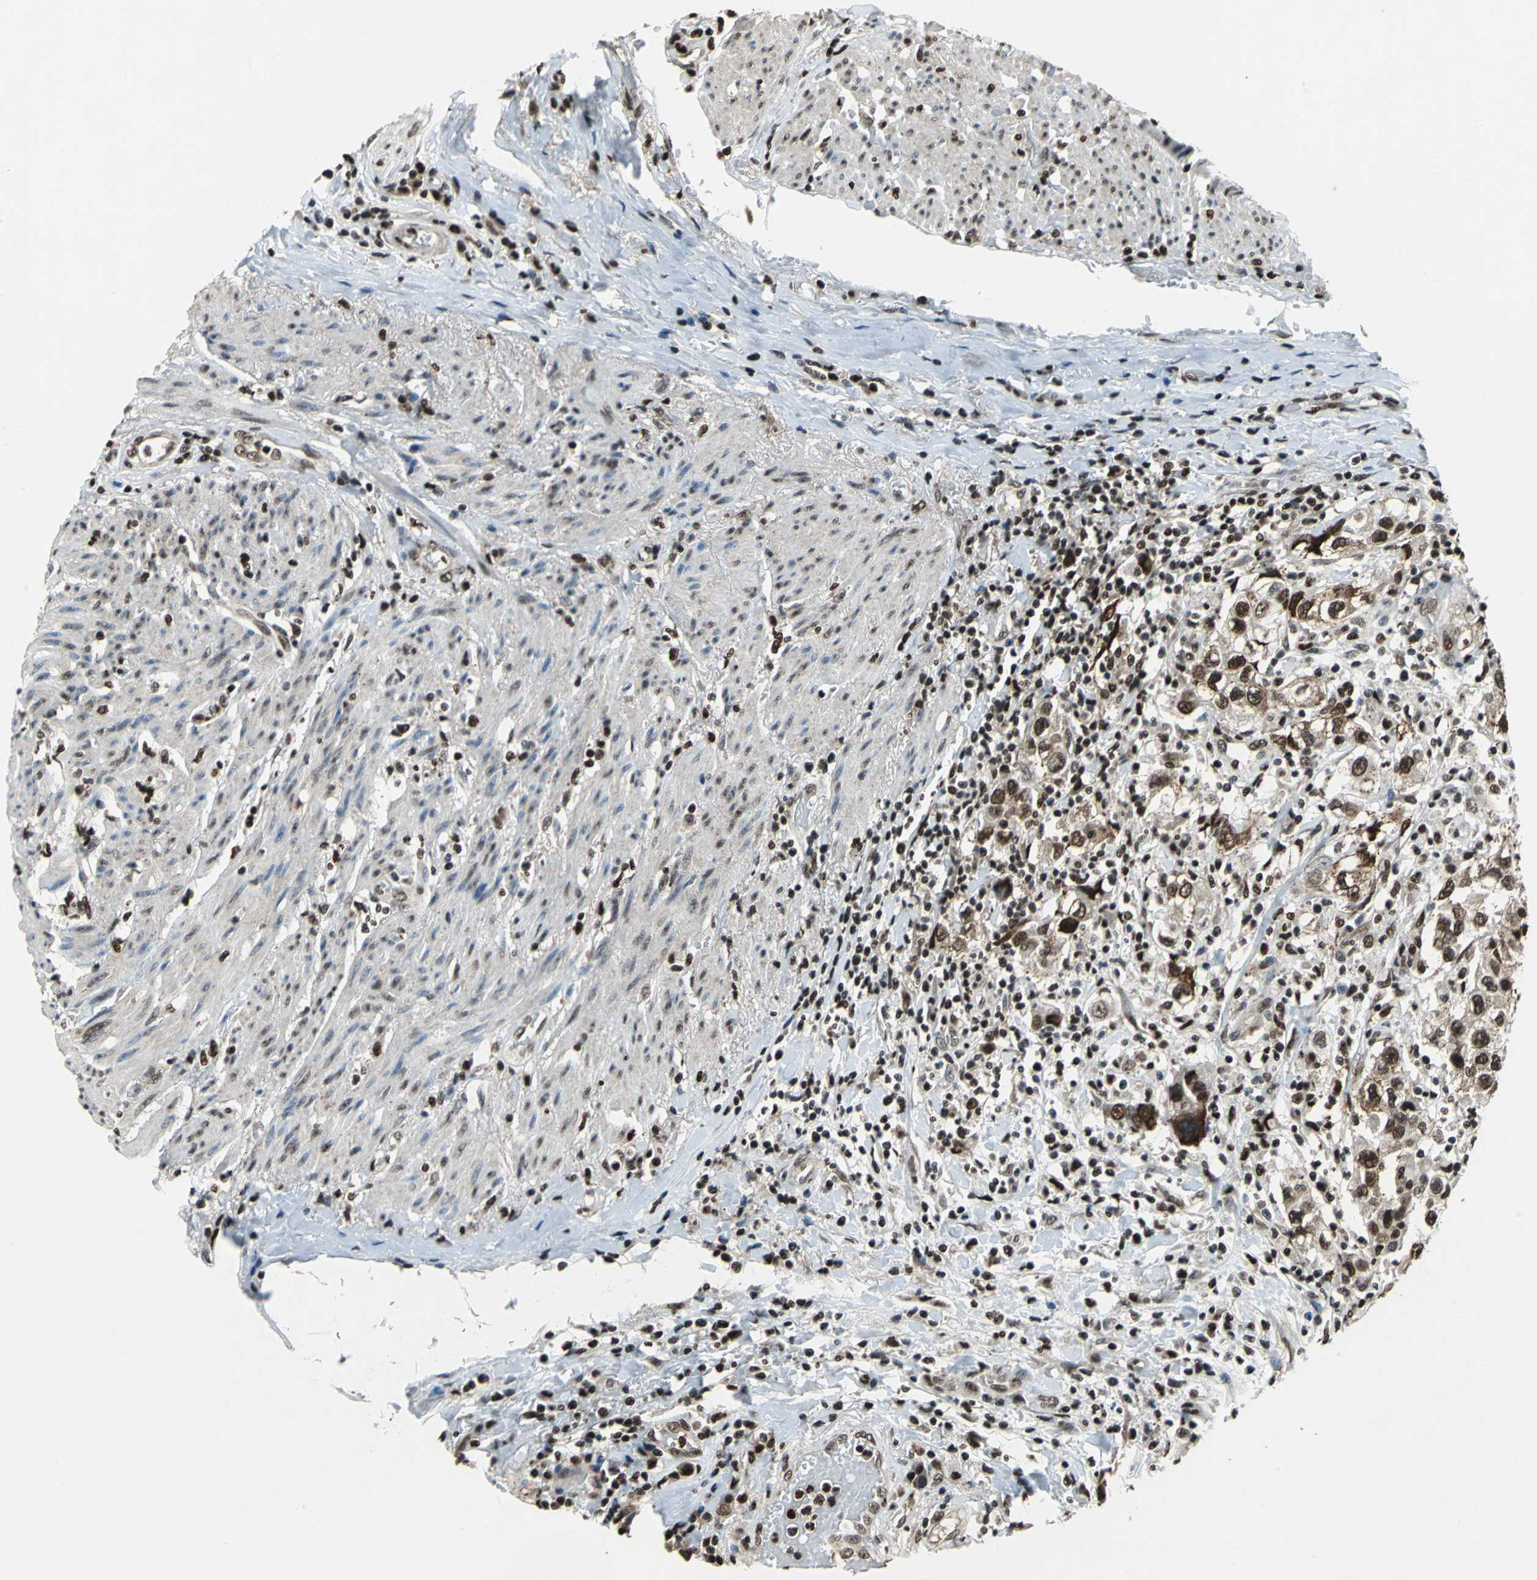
{"staining": {"intensity": "moderate", "quantity": ">75%", "location": "cytoplasmic/membranous,nuclear"}, "tissue": "urothelial cancer", "cell_type": "Tumor cells", "image_type": "cancer", "snomed": [{"axis": "morphology", "description": "Urothelial carcinoma, High grade"}, {"axis": "topography", "description": "Urinary bladder"}], "caption": "Immunohistochemical staining of urothelial cancer reveals moderate cytoplasmic/membranous and nuclear protein positivity in approximately >75% of tumor cells. (IHC, brightfield microscopy, high magnification).", "gene": "ANP32A", "patient": {"sex": "female", "age": 80}}